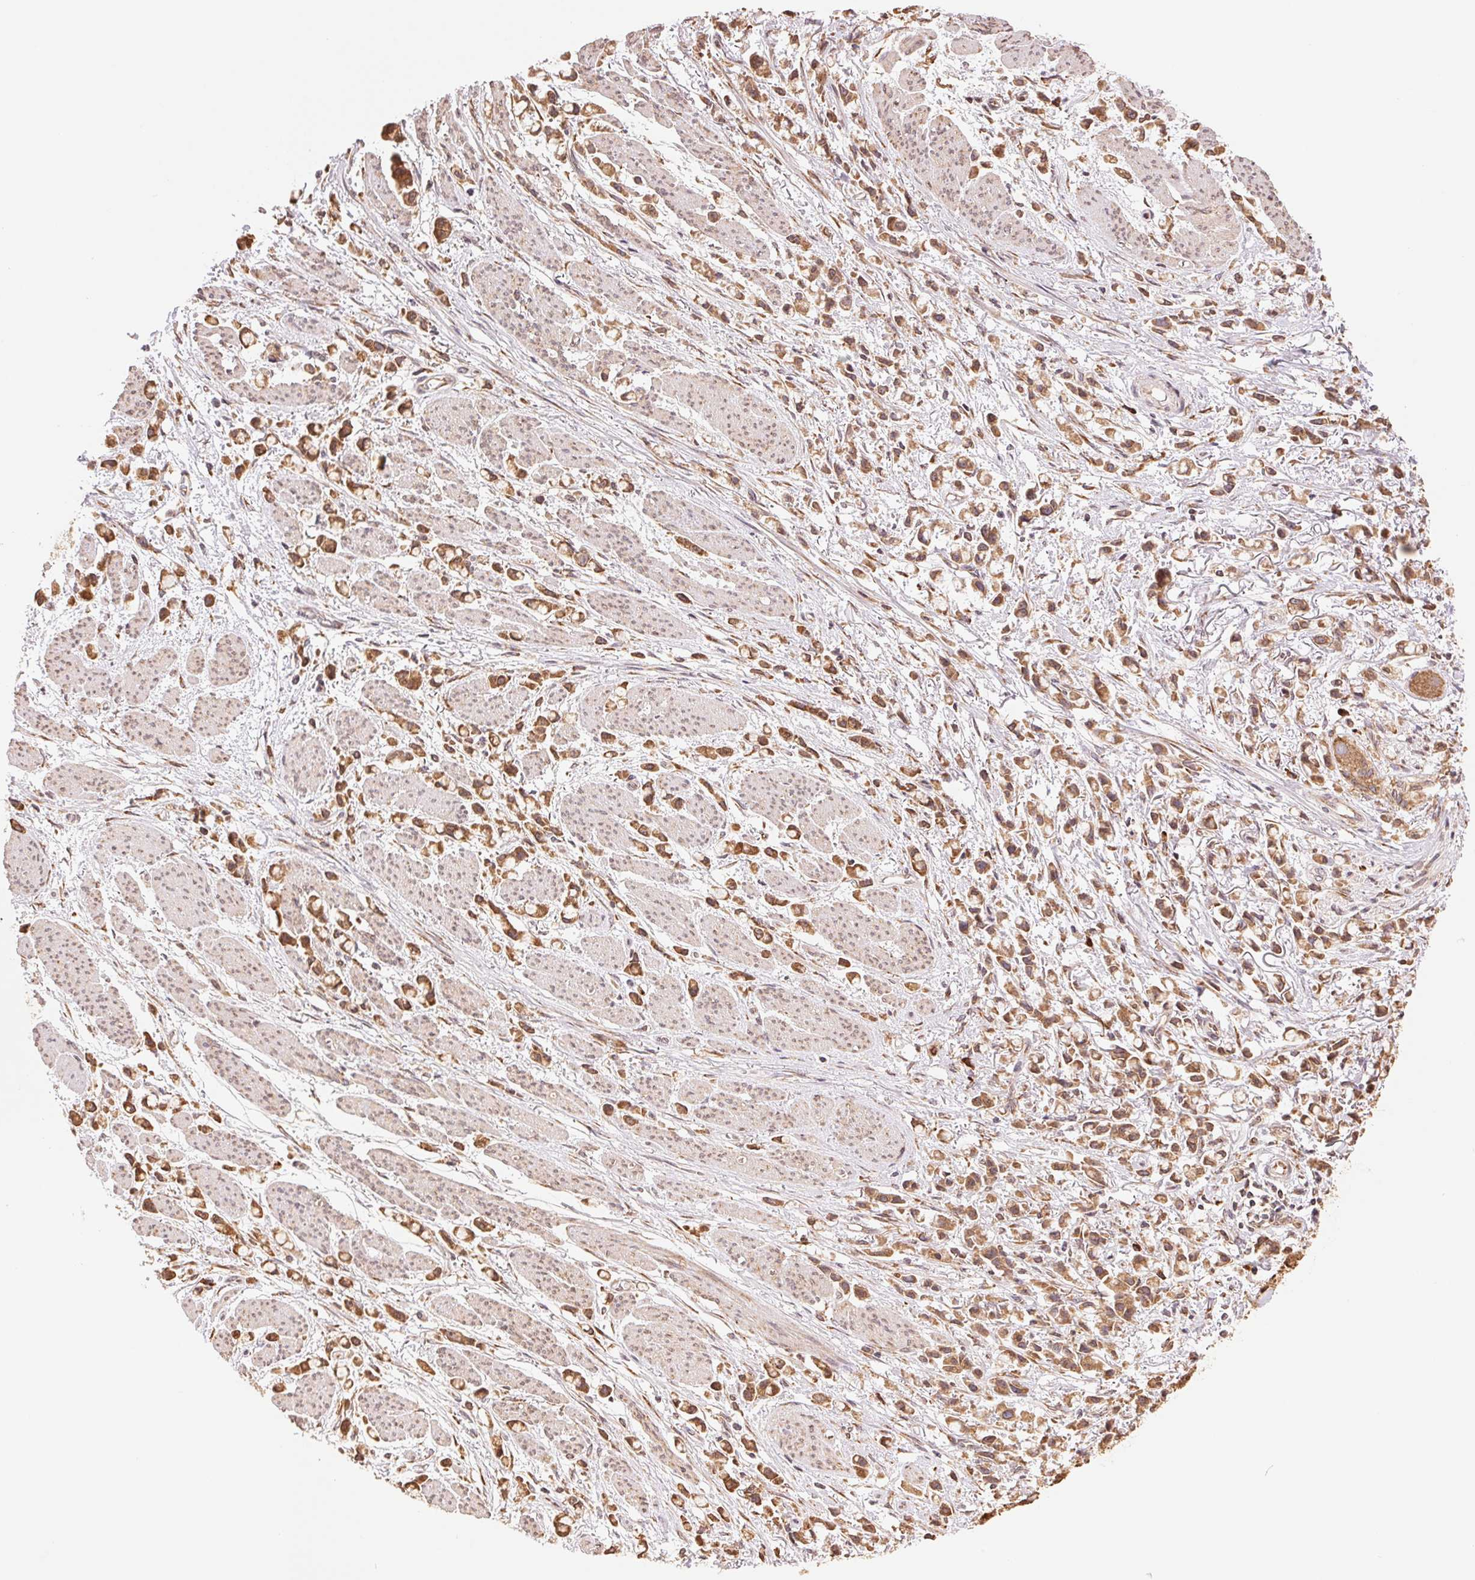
{"staining": {"intensity": "moderate", "quantity": ">75%", "location": "cytoplasmic/membranous"}, "tissue": "stomach cancer", "cell_type": "Tumor cells", "image_type": "cancer", "snomed": [{"axis": "morphology", "description": "Adenocarcinoma, NOS"}, {"axis": "topography", "description": "Stomach"}], "caption": "Immunohistochemical staining of stomach cancer (adenocarcinoma) demonstrates moderate cytoplasmic/membranous protein positivity in about >75% of tumor cells.", "gene": "RPN1", "patient": {"sex": "female", "age": 81}}